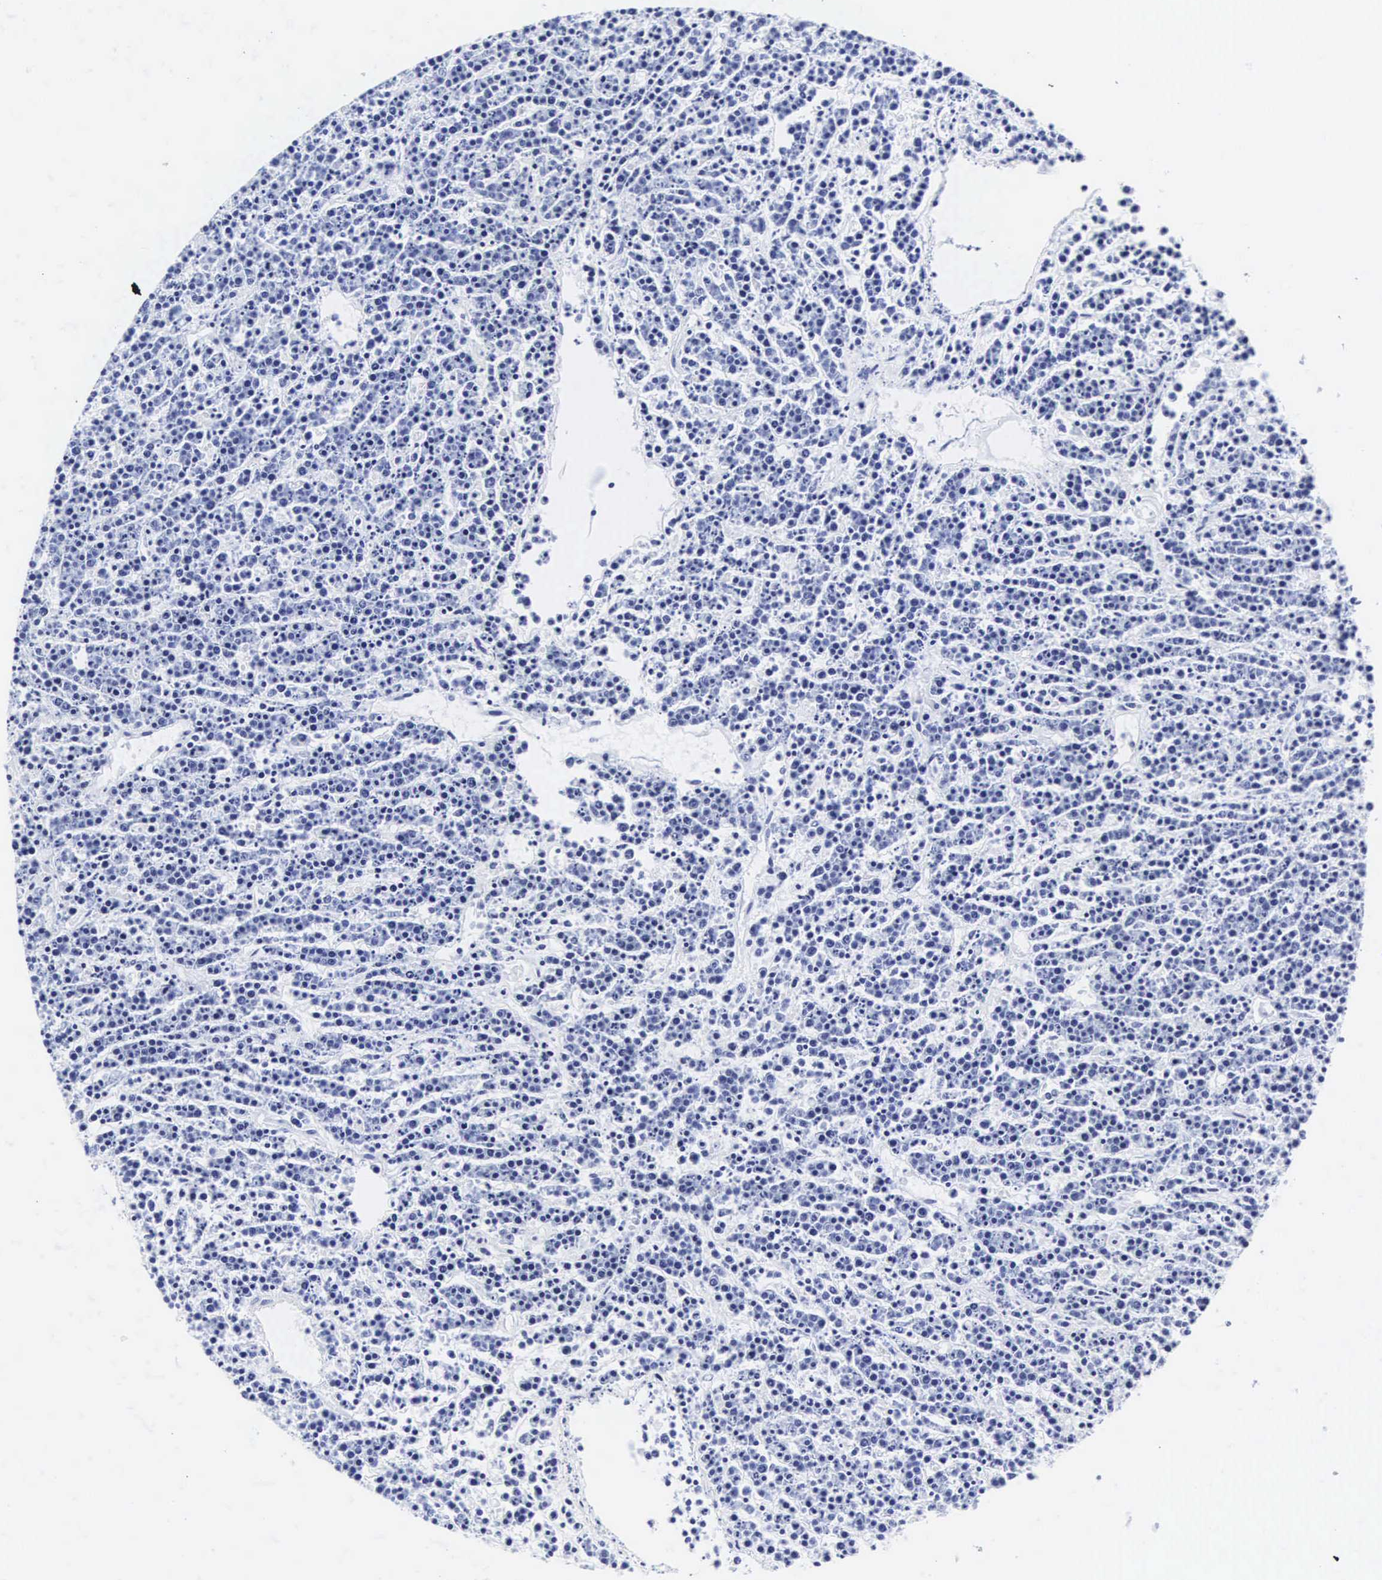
{"staining": {"intensity": "negative", "quantity": "none", "location": "none"}, "tissue": "lymphoma", "cell_type": "Tumor cells", "image_type": "cancer", "snomed": [{"axis": "morphology", "description": "Malignant lymphoma, non-Hodgkin's type, High grade"}, {"axis": "topography", "description": "Ovary"}], "caption": "Tumor cells show no significant staining in high-grade malignant lymphoma, non-Hodgkin's type.", "gene": "INS", "patient": {"sex": "female", "age": 56}}